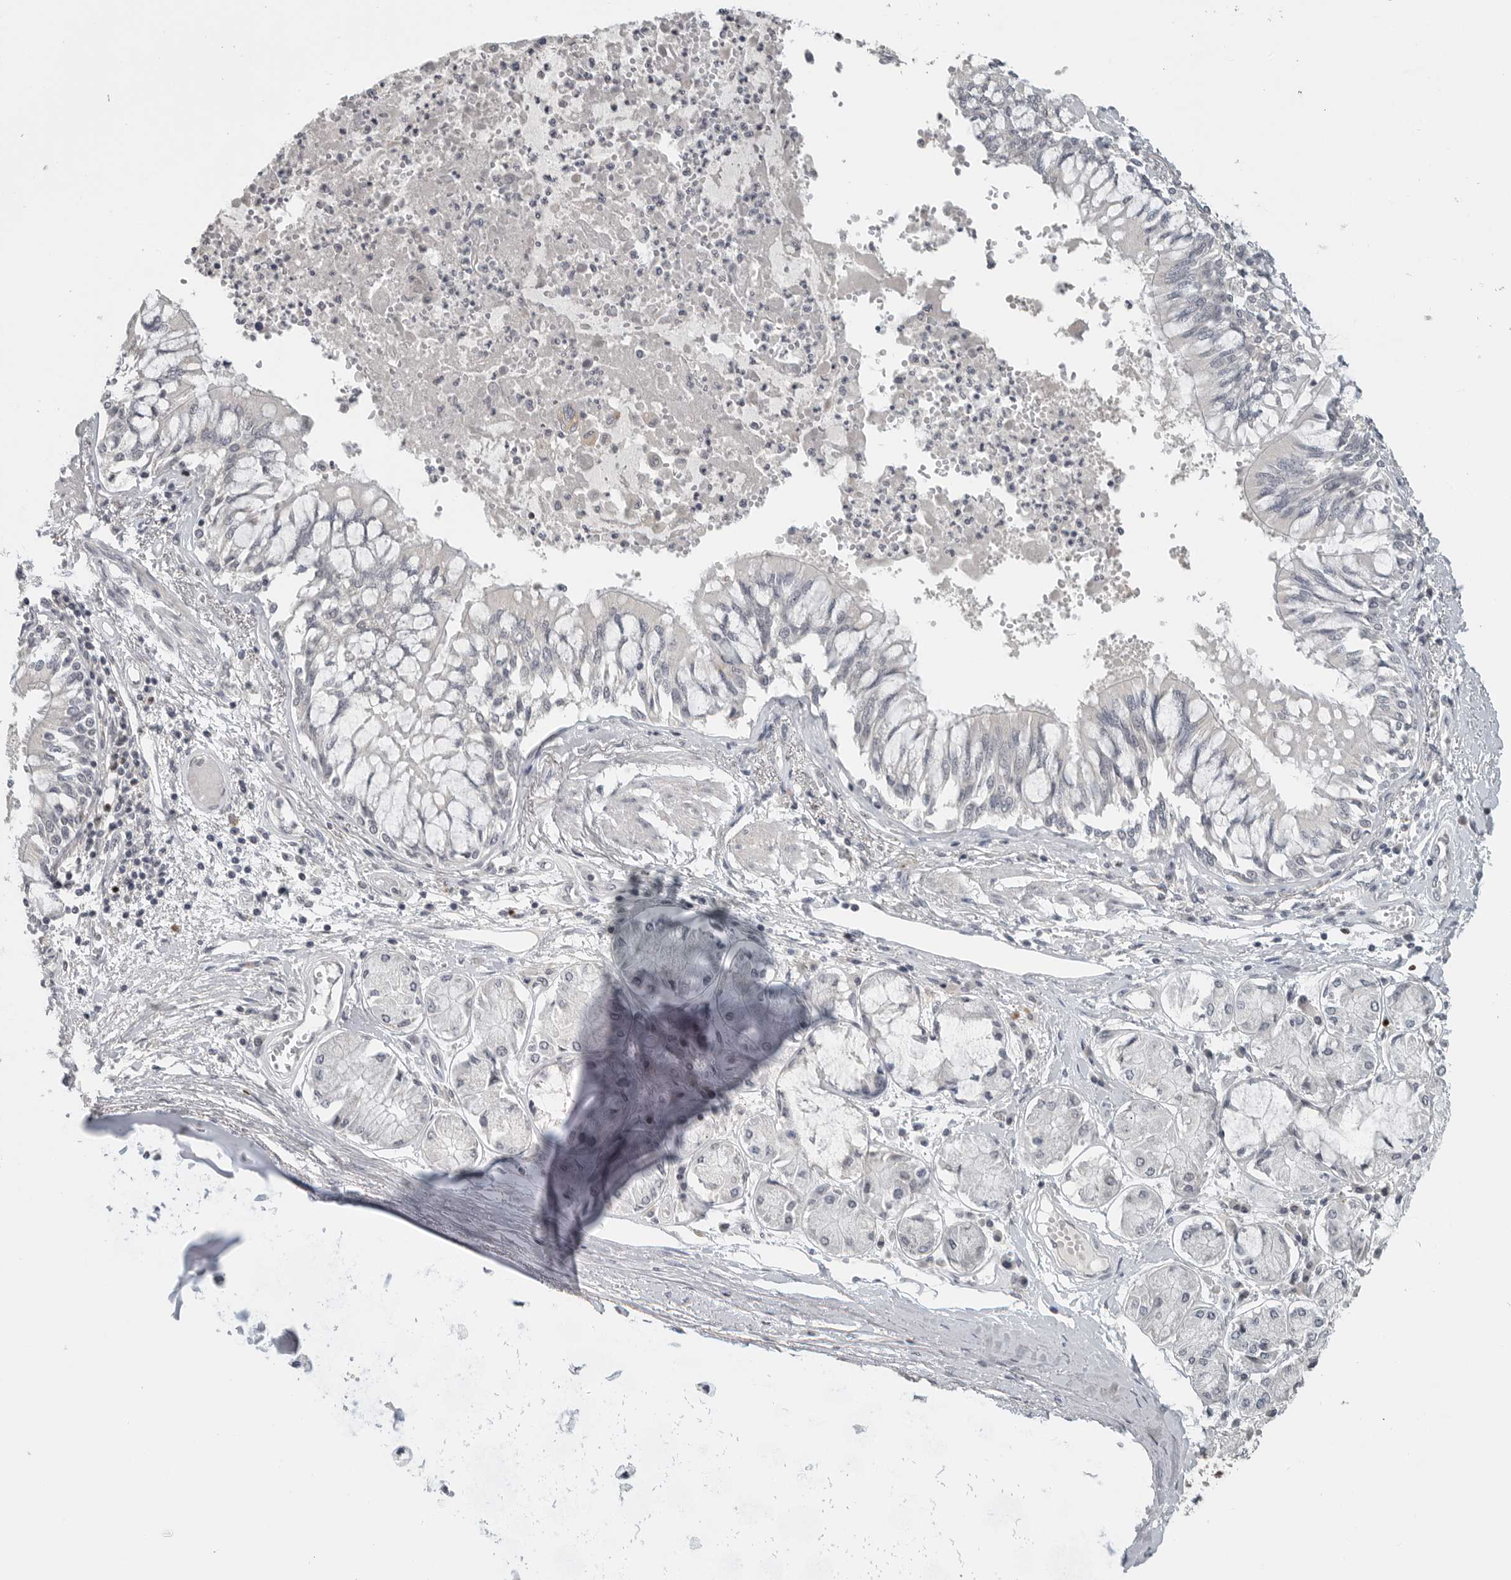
{"staining": {"intensity": "negative", "quantity": "none", "location": "none"}, "tissue": "bronchus", "cell_type": "Respiratory epithelial cells", "image_type": "normal", "snomed": [{"axis": "morphology", "description": "Normal tissue, NOS"}, {"axis": "topography", "description": "Cartilage tissue"}, {"axis": "topography", "description": "Bronchus"}, {"axis": "topography", "description": "Lung"}], "caption": "Bronchus stained for a protein using immunohistochemistry demonstrates no positivity respiratory epithelial cells.", "gene": "FOXP3", "patient": {"sex": "female", "age": 49}}